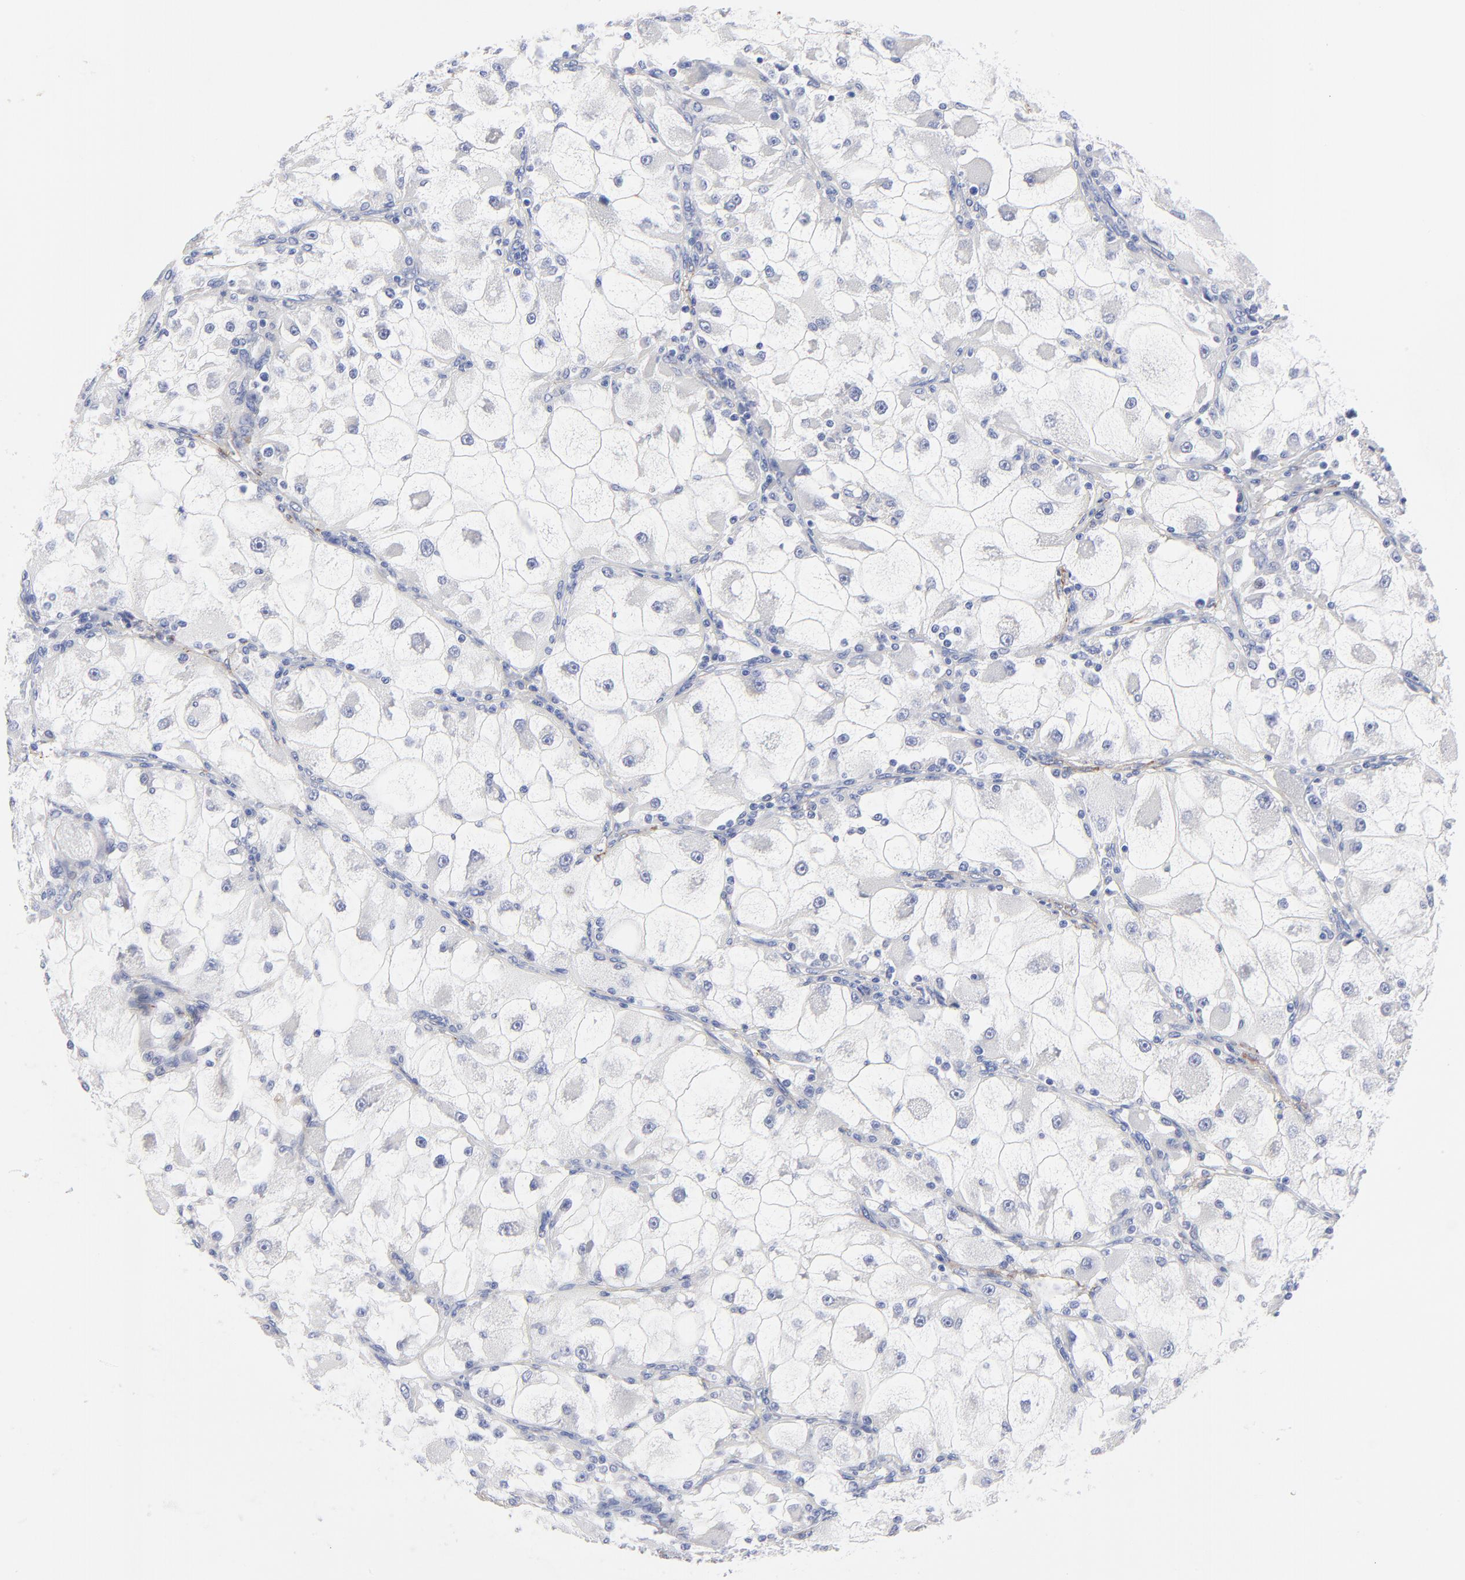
{"staining": {"intensity": "negative", "quantity": "none", "location": "none"}, "tissue": "renal cancer", "cell_type": "Tumor cells", "image_type": "cancer", "snomed": [{"axis": "morphology", "description": "Adenocarcinoma, NOS"}, {"axis": "topography", "description": "Kidney"}], "caption": "Immunohistochemical staining of human adenocarcinoma (renal) demonstrates no significant staining in tumor cells. The staining was performed using DAB to visualize the protein expression in brown, while the nuclei were stained in blue with hematoxylin (Magnification: 20x).", "gene": "FBLN2", "patient": {"sex": "female", "age": 73}}